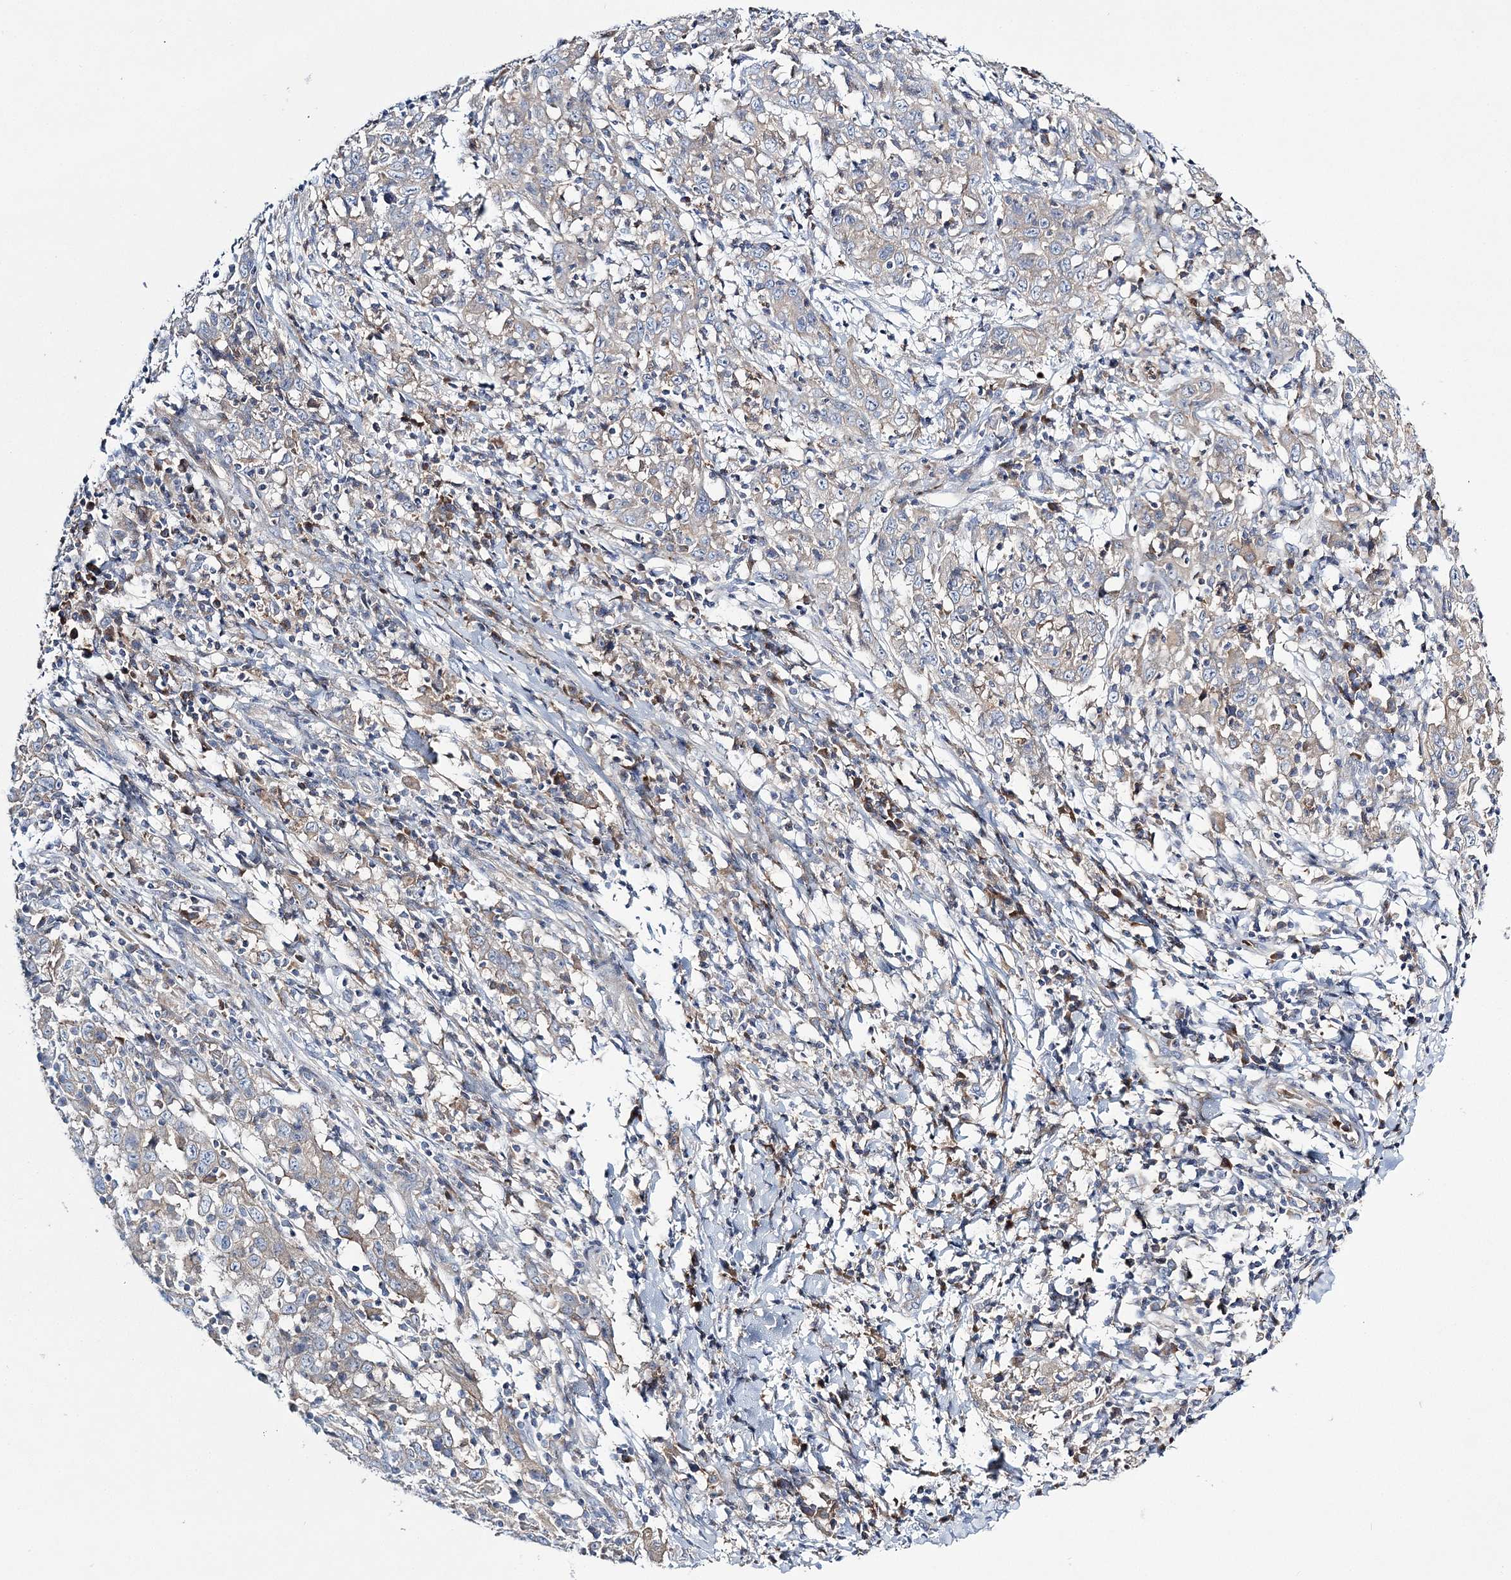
{"staining": {"intensity": "negative", "quantity": "none", "location": "none"}, "tissue": "cervical cancer", "cell_type": "Tumor cells", "image_type": "cancer", "snomed": [{"axis": "morphology", "description": "Squamous cell carcinoma, NOS"}, {"axis": "topography", "description": "Cervix"}], "caption": "A photomicrograph of squamous cell carcinoma (cervical) stained for a protein shows no brown staining in tumor cells. (DAB (3,3'-diaminobenzidine) IHC with hematoxylin counter stain).", "gene": "ATP11B", "patient": {"sex": "female", "age": 46}}